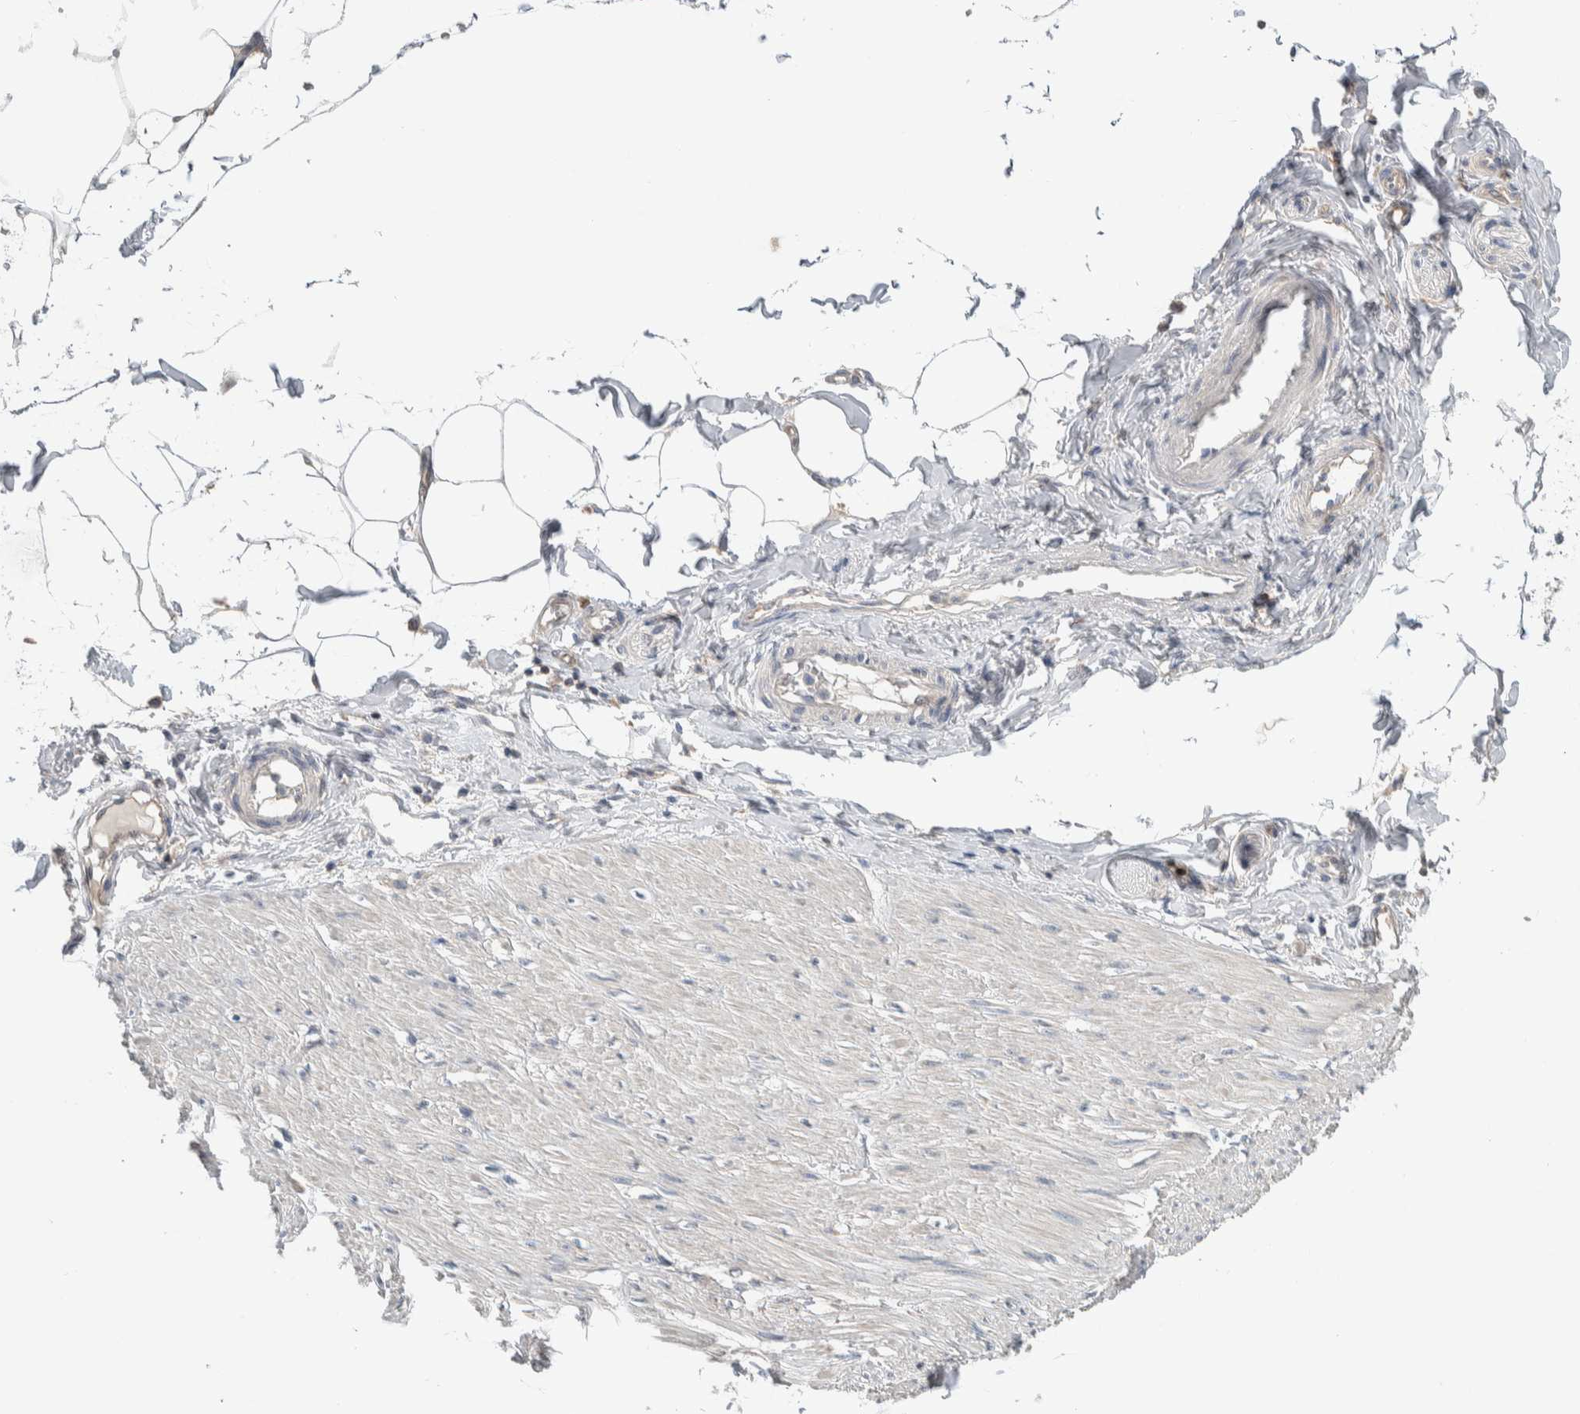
{"staining": {"intensity": "negative", "quantity": "none", "location": "none"}, "tissue": "adipose tissue", "cell_type": "Adipocytes", "image_type": "normal", "snomed": [{"axis": "morphology", "description": "Normal tissue, NOS"}, {"axis": "morphology", "description": "Adenocarcinoma, NOS"}, {"axis": "topography", "description": "Colon"}, {"axis": "topography", "description": "Peripheral nerve tissue"}], "caption": "DAB immunohistochemical staining of normal human adipose tissue displays no significant staining in adipocytes.", "gene": "NFKB2", "patient": {"sex": "male", "age": 14}}